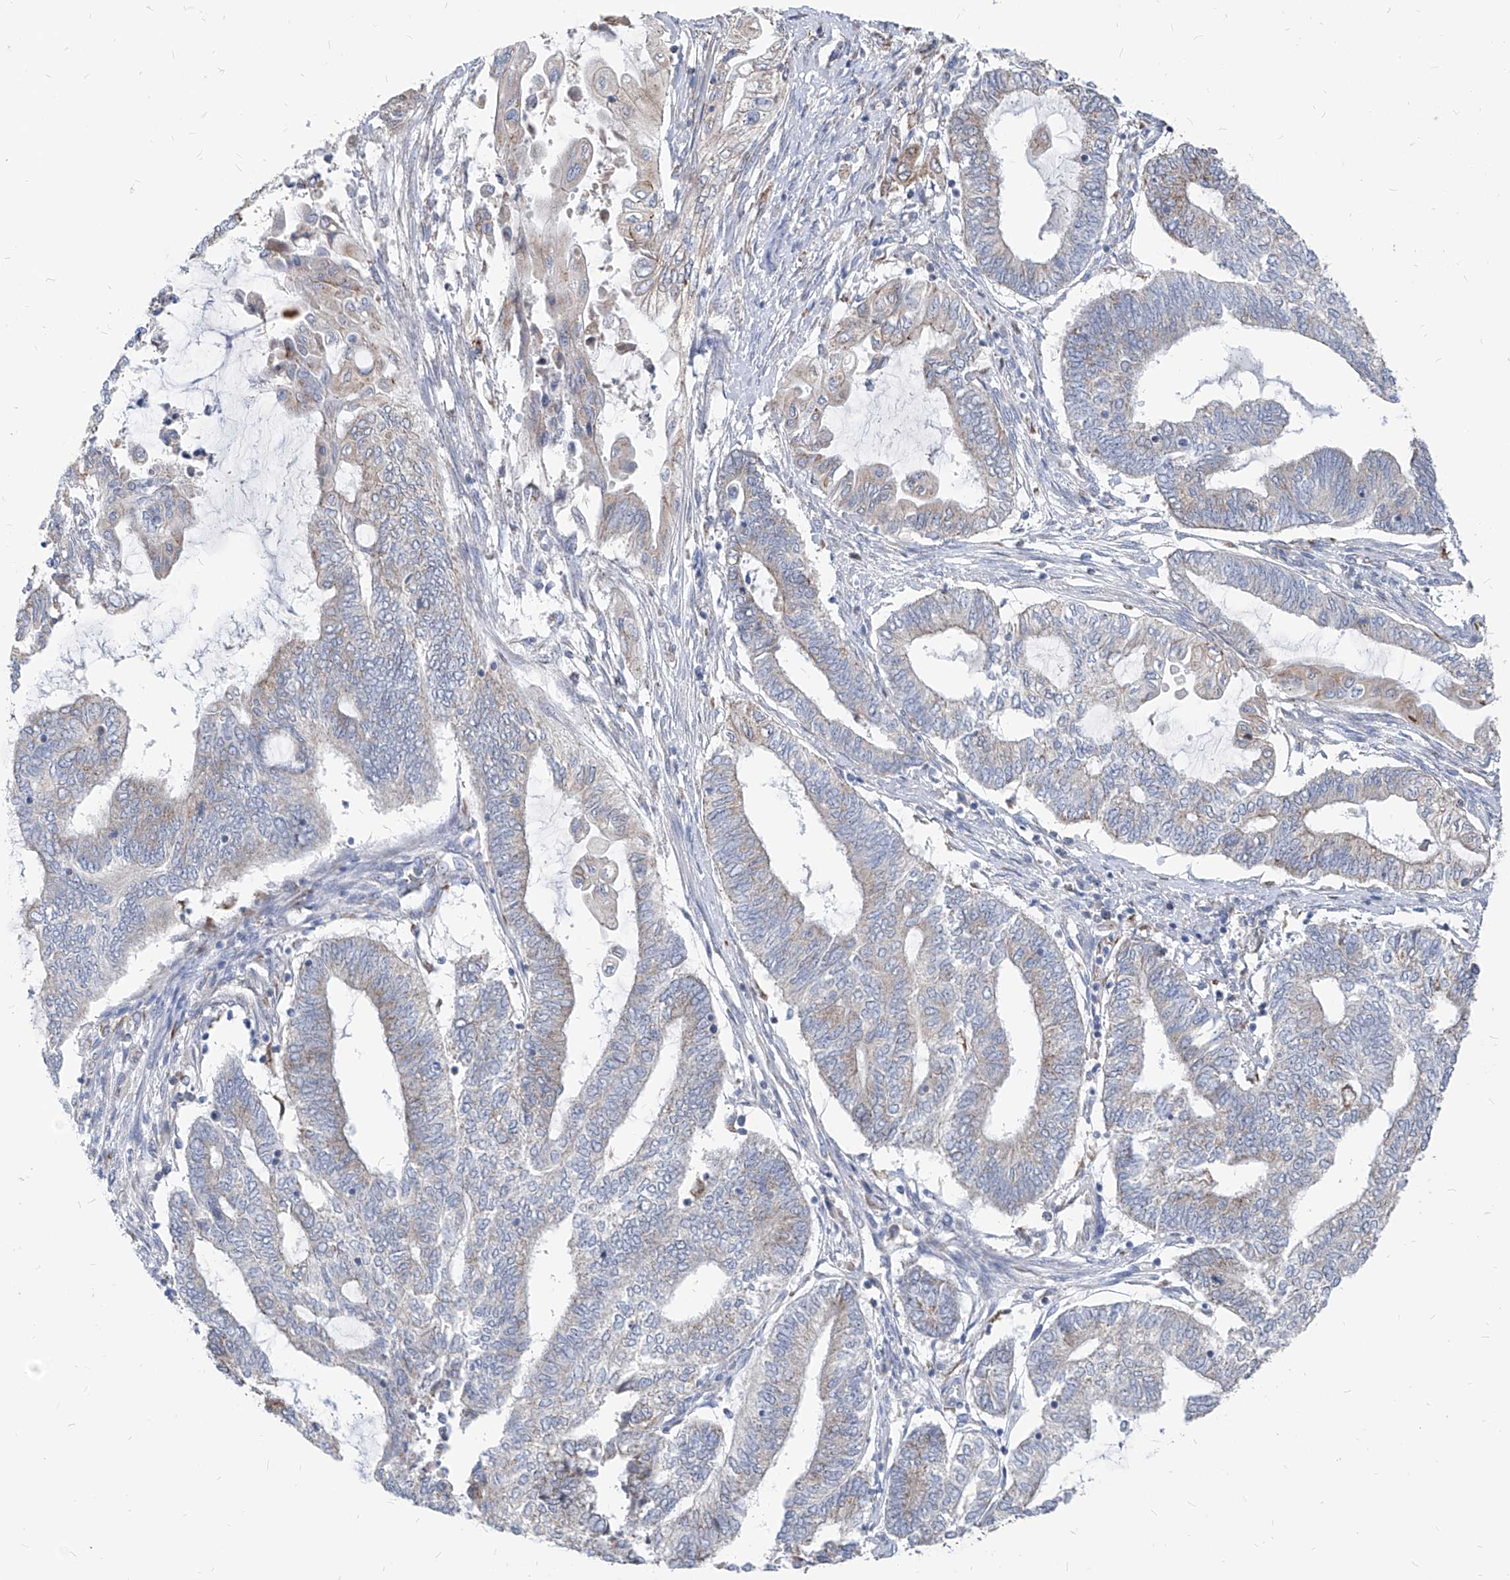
{"staining": {"intensity": "weak", "quantity": "<25%", "location": "cytoplasmic/membranous"}, "tissue": "endometrial cancer", "cell_type": "Tumor cells", "image_type": "cancer", "snomed": [{"axis": "morphology", "description": "Adenocarcinoma, NOS"}, {"axis": "topography", "description": "Uterus"}, {"axis": "topography", "description": "Endometrium"}], "caption": "A high-resolution micrograph shows immunohistochemistry staining of endometrial cancer, which displays no significant positivity in tumor cells. Nuclei are stained in blue.", "gene": "AGPS", "patient": {"sex": "female", "age": 70}}